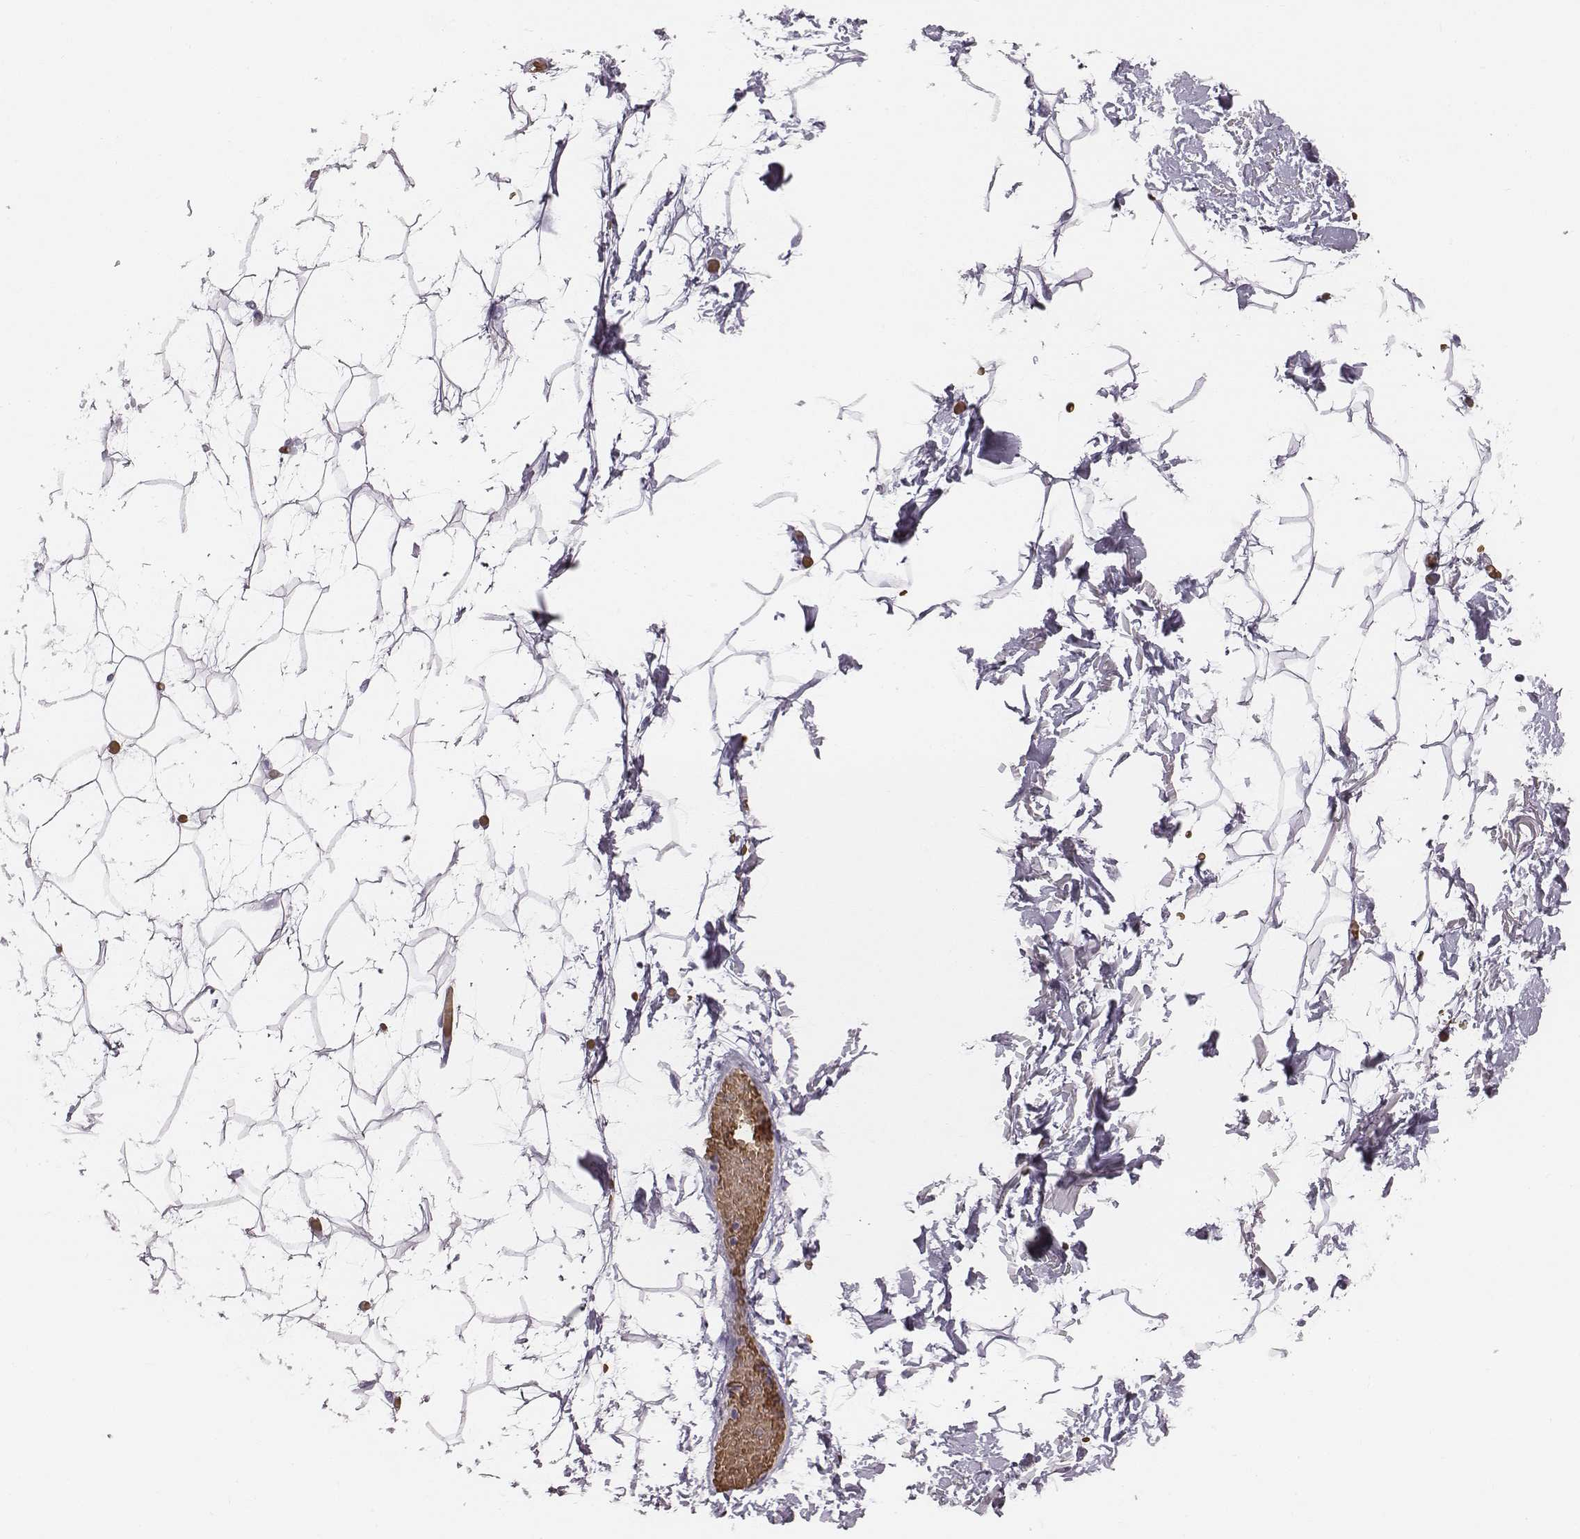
{"staining": {"intensity": "negative", "quantity": "none", "location": "none"}, "tissue": "adipose tissue", "cell_type": "Adipocytes", "image_type": "normal", "snomed": [{"axis": "morphology", "description": "Normal tissue, NOS"}, {"axis": "topography", "description": "Anal"}, {"axis": "topography", "description": "Peripheral nerve tissue"}], "caption": "The photomicrograph reveals no staining of adipocytes in unremarkable adipose tissue.", "gene": "HBZ", "patient": {"sex": "male", "age": 78}}